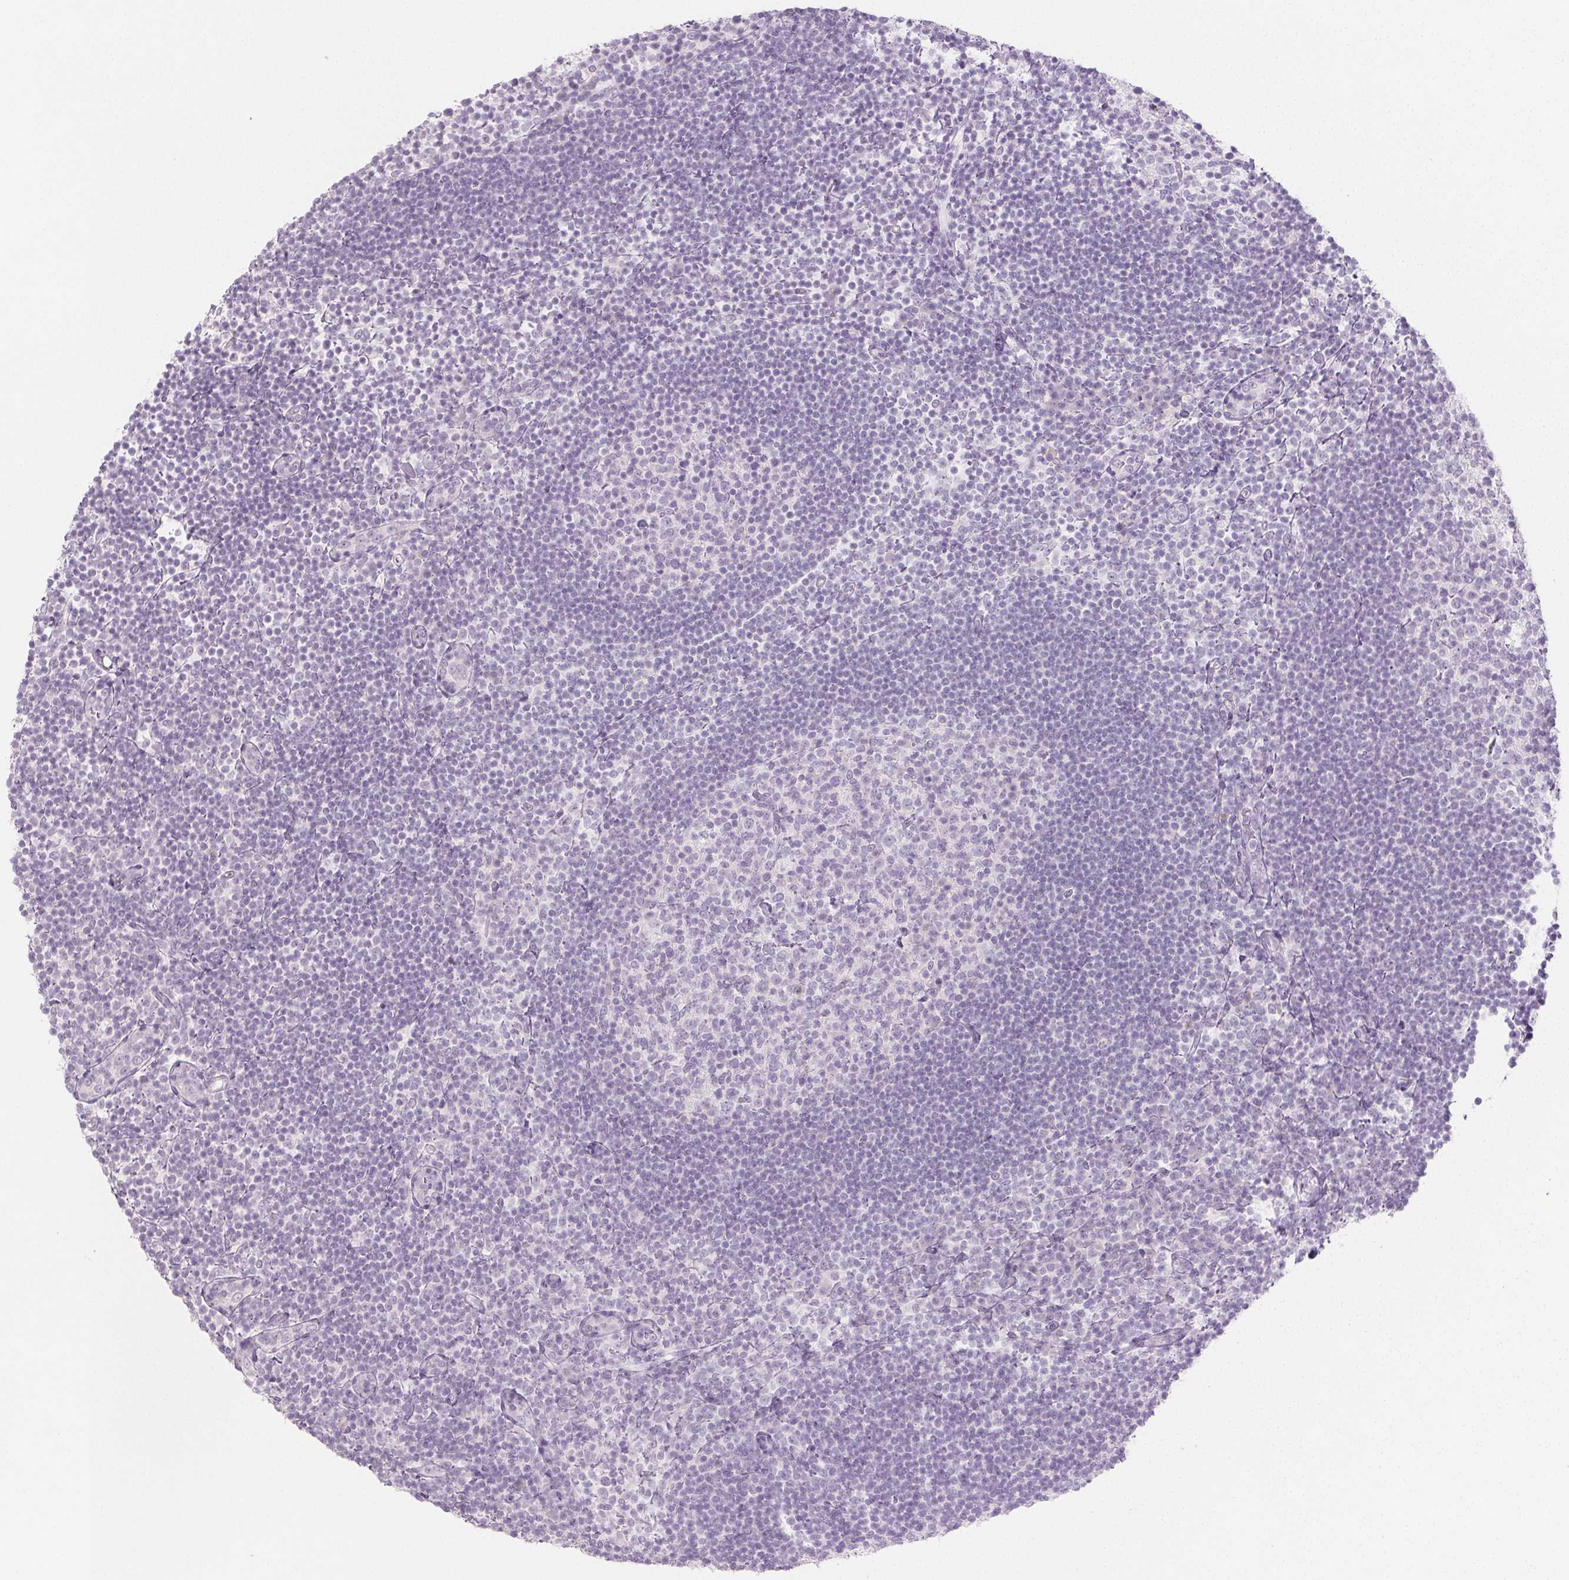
{"staining": {"intensity": "negative", "quantity": "none", "location": "none"}, "tissue": "tonsil", "cell_type": "Germinal center cells", "image_type": "normal", "snomed": [{"axis": "morphology", "description": "Normal tissue, NOS"}, {"axis": "topography", "description": "Tonsil"}], "caption": "High power microscopy micrograph of an immunohistochemistry photomicrograph of benign tonsil, revealing no significant positivity in germinal center cells.", "gene": "PI3", "patient": {"sex": "female", "age": 10}}